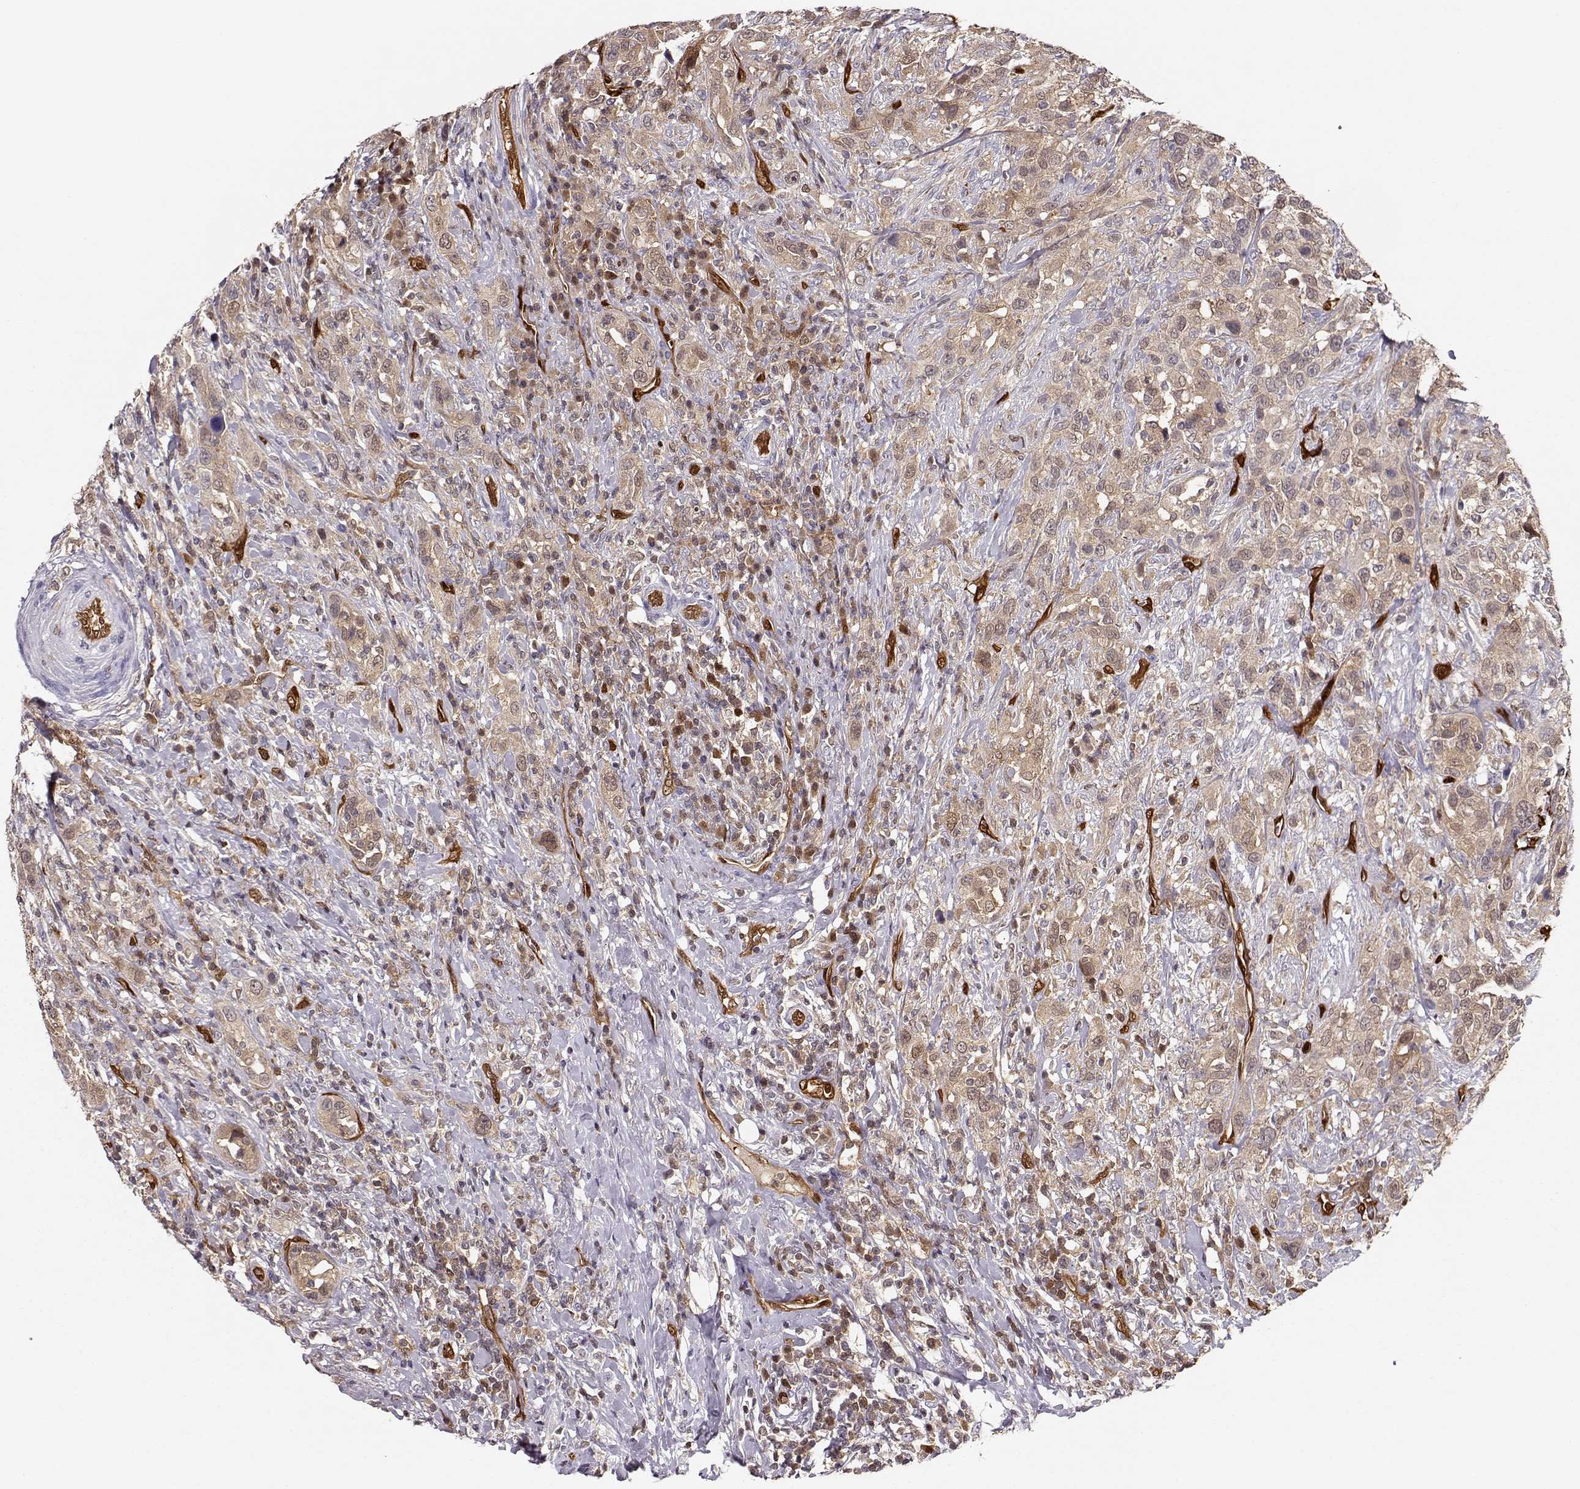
{"staining": {"intensity": "weak", "quantity": ">75%", "location": "cytoplasmic/membranous"}, "tissue": "urothelial cancer", "cell_type": "Tumor cells", "image_type": "cancer", "snomed": [{"axis": "morphology", "description": "Urothelial carcinoma, NOS"}, {"axis": "morphology", "description": "Urothelial carcinoma, High grade"}, {"axis": "topography", "description": "Urinary bladder"}], "caption": "High-power microscopy captured an immunohistochemistry histopathology image of transitional cell carcinoma, revealing weak cytoplasmic/membranous positivity in about >75% of tumor cells. Immunohistochemistry stains the protein of interest in brown and the nuclei are stained blue.", "gene": "PNP", "patient": {"sex": "female", "age": 64}}